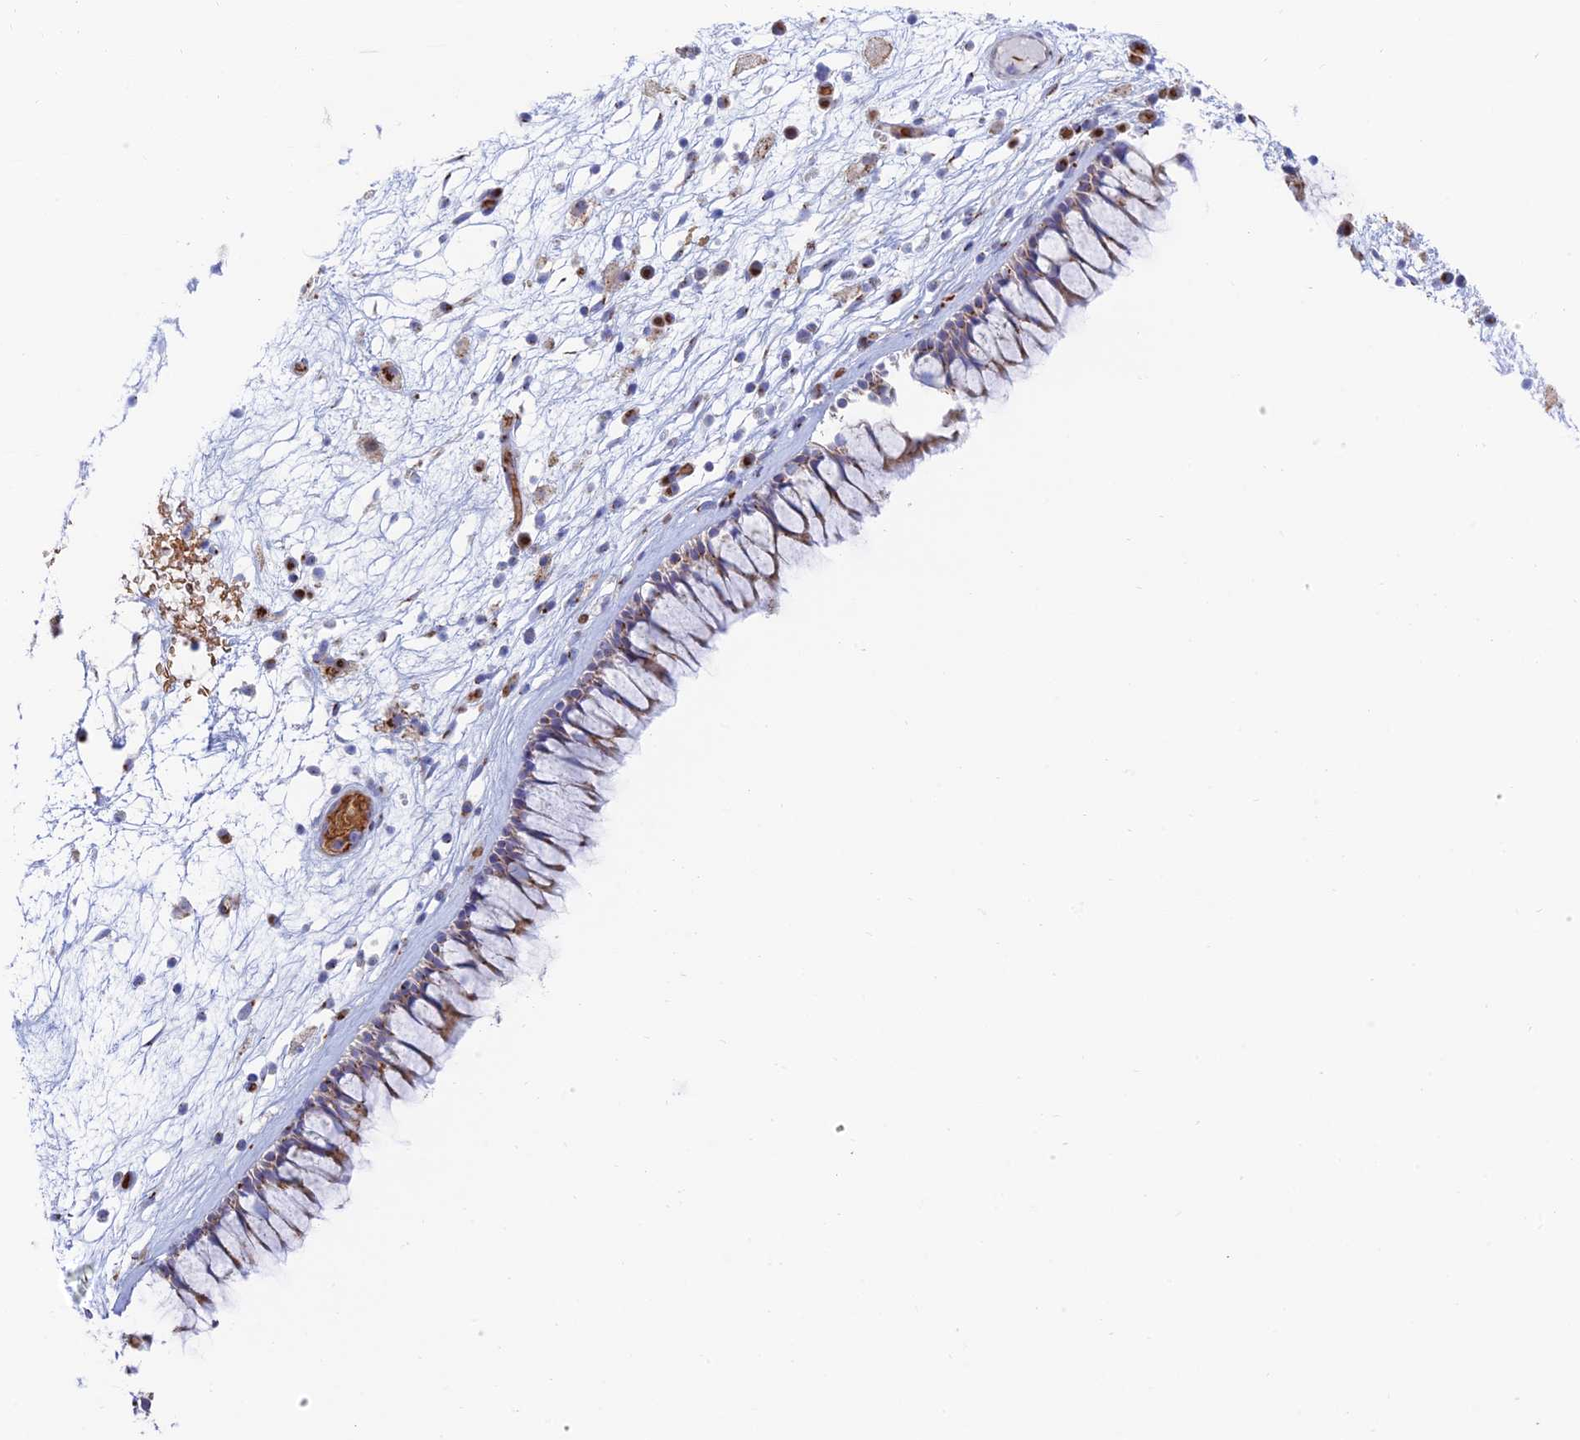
{"staining": {"intensity": "moderate", "quantity": "25%-75%", "location": "cytoplasmic/membranous"}, "tissue": "nasopharynx", "cell_type": "Respiratory epithelial cells", "image_type": "normal", "snomed": [{"axis": "morphology", "description": "Normal tissue, NOS"}, {"axis": "morphology", "description": "Inflammation, NOS"}, {"axis": "morphology", "description": "Malignant melanoma, Metastatic site"}, {"axis": "topography", "description": "Nasopharynx"}], "caption": "Respiratory epithelial cells show medium levels of moderate cytoplasmic/membranous positivity in about 25%-75% of cells in normal nasopharynx.", "gene": "ENSG00000267561", "patient": {"sex": "male", "age": 70}}